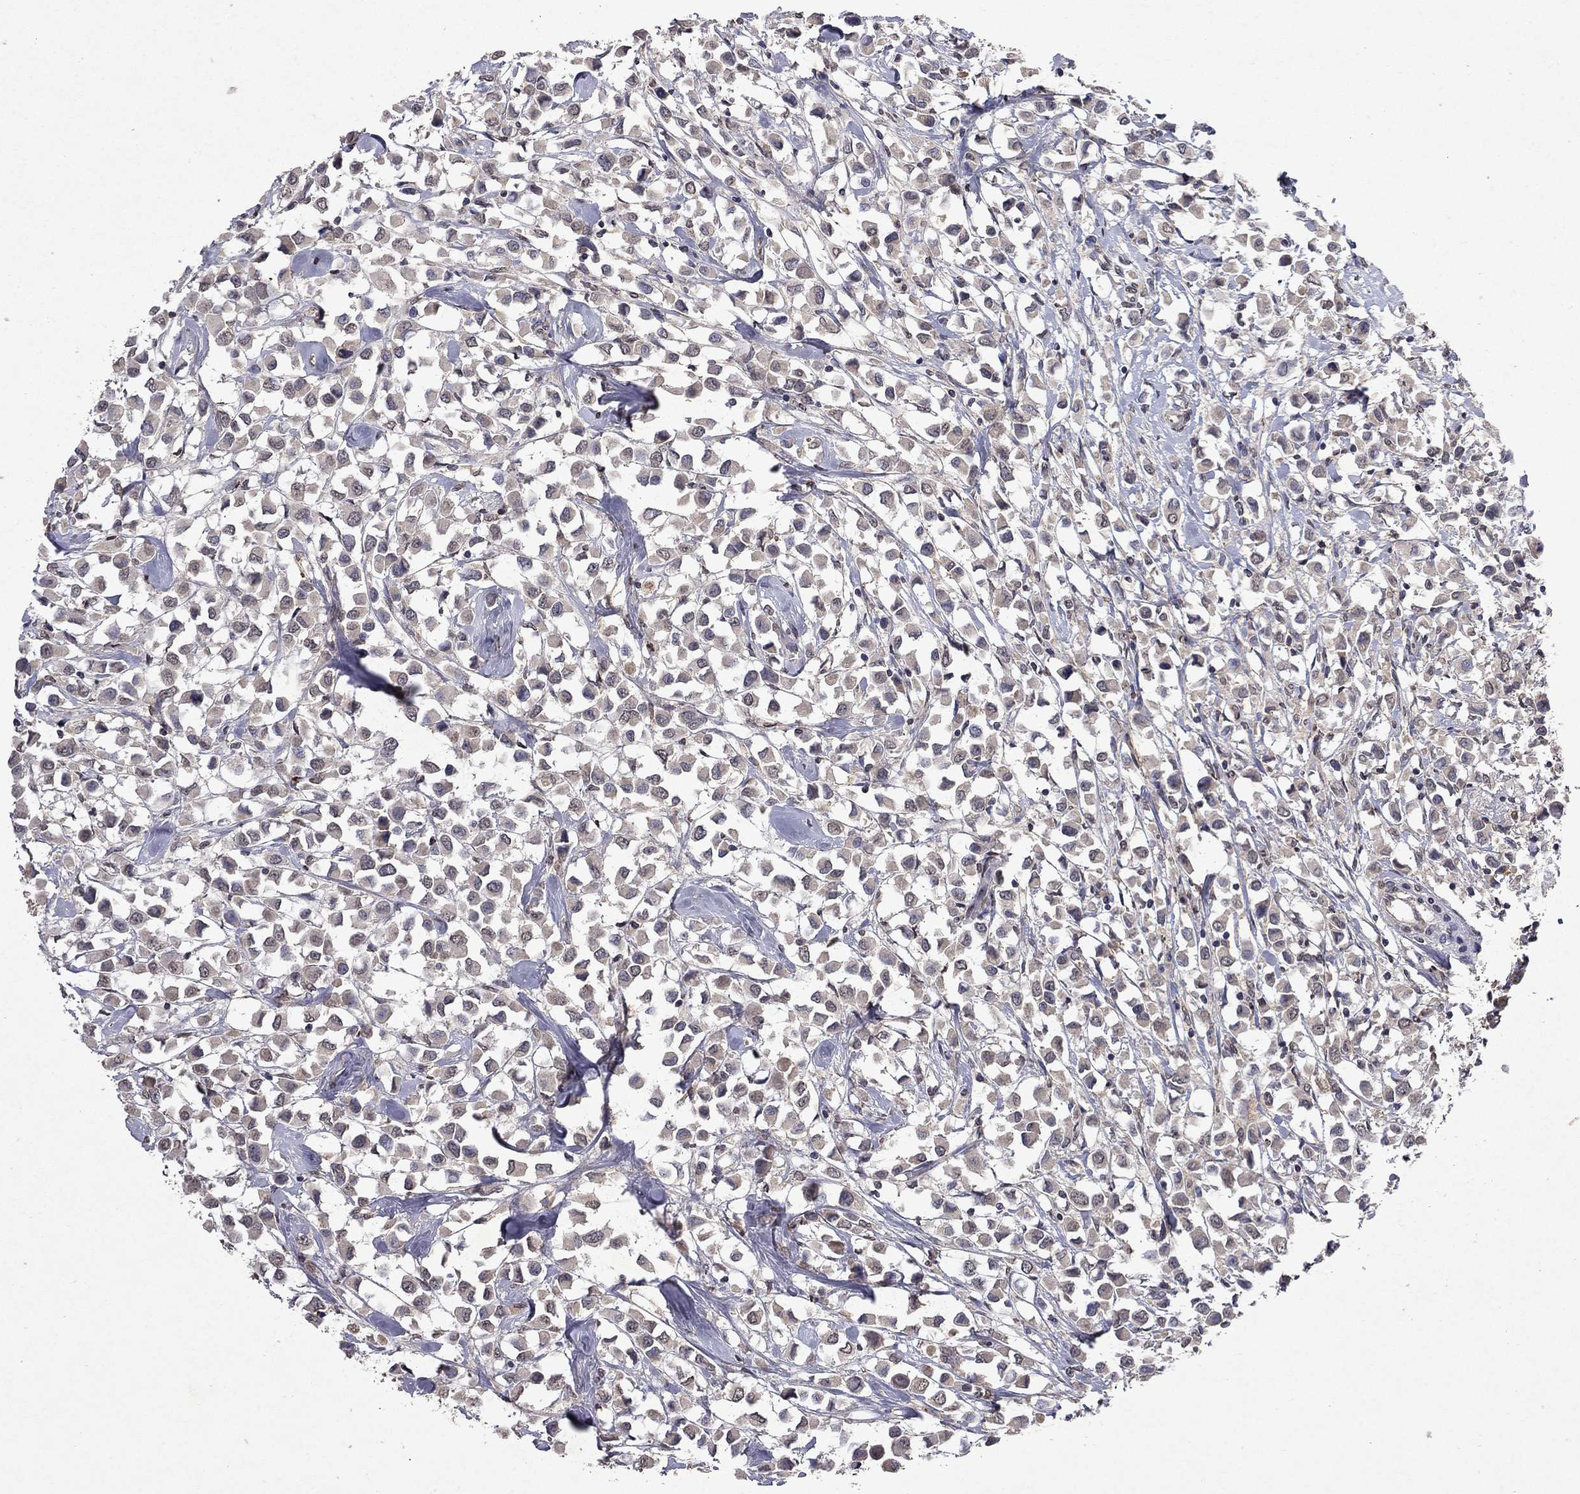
{"staining": {"intensity": "negative", "quantity": "none", "location": "none"}, "tissue": "breast cancer", "cell_type": "Tumor cells", "image_type": "cancer", "snomed": [{"axis": "morphology", "description": "Duct carcinoma"}, {"axis": "topography", "description": "Breast"}], "caption": "Human invasive ductal carcinoma (breast) stained for a protein using immunohistochemistry reveals no positivity in tumor cells.", "gene": "TTC38", "patient": {"sex": "female", "age": 61}}